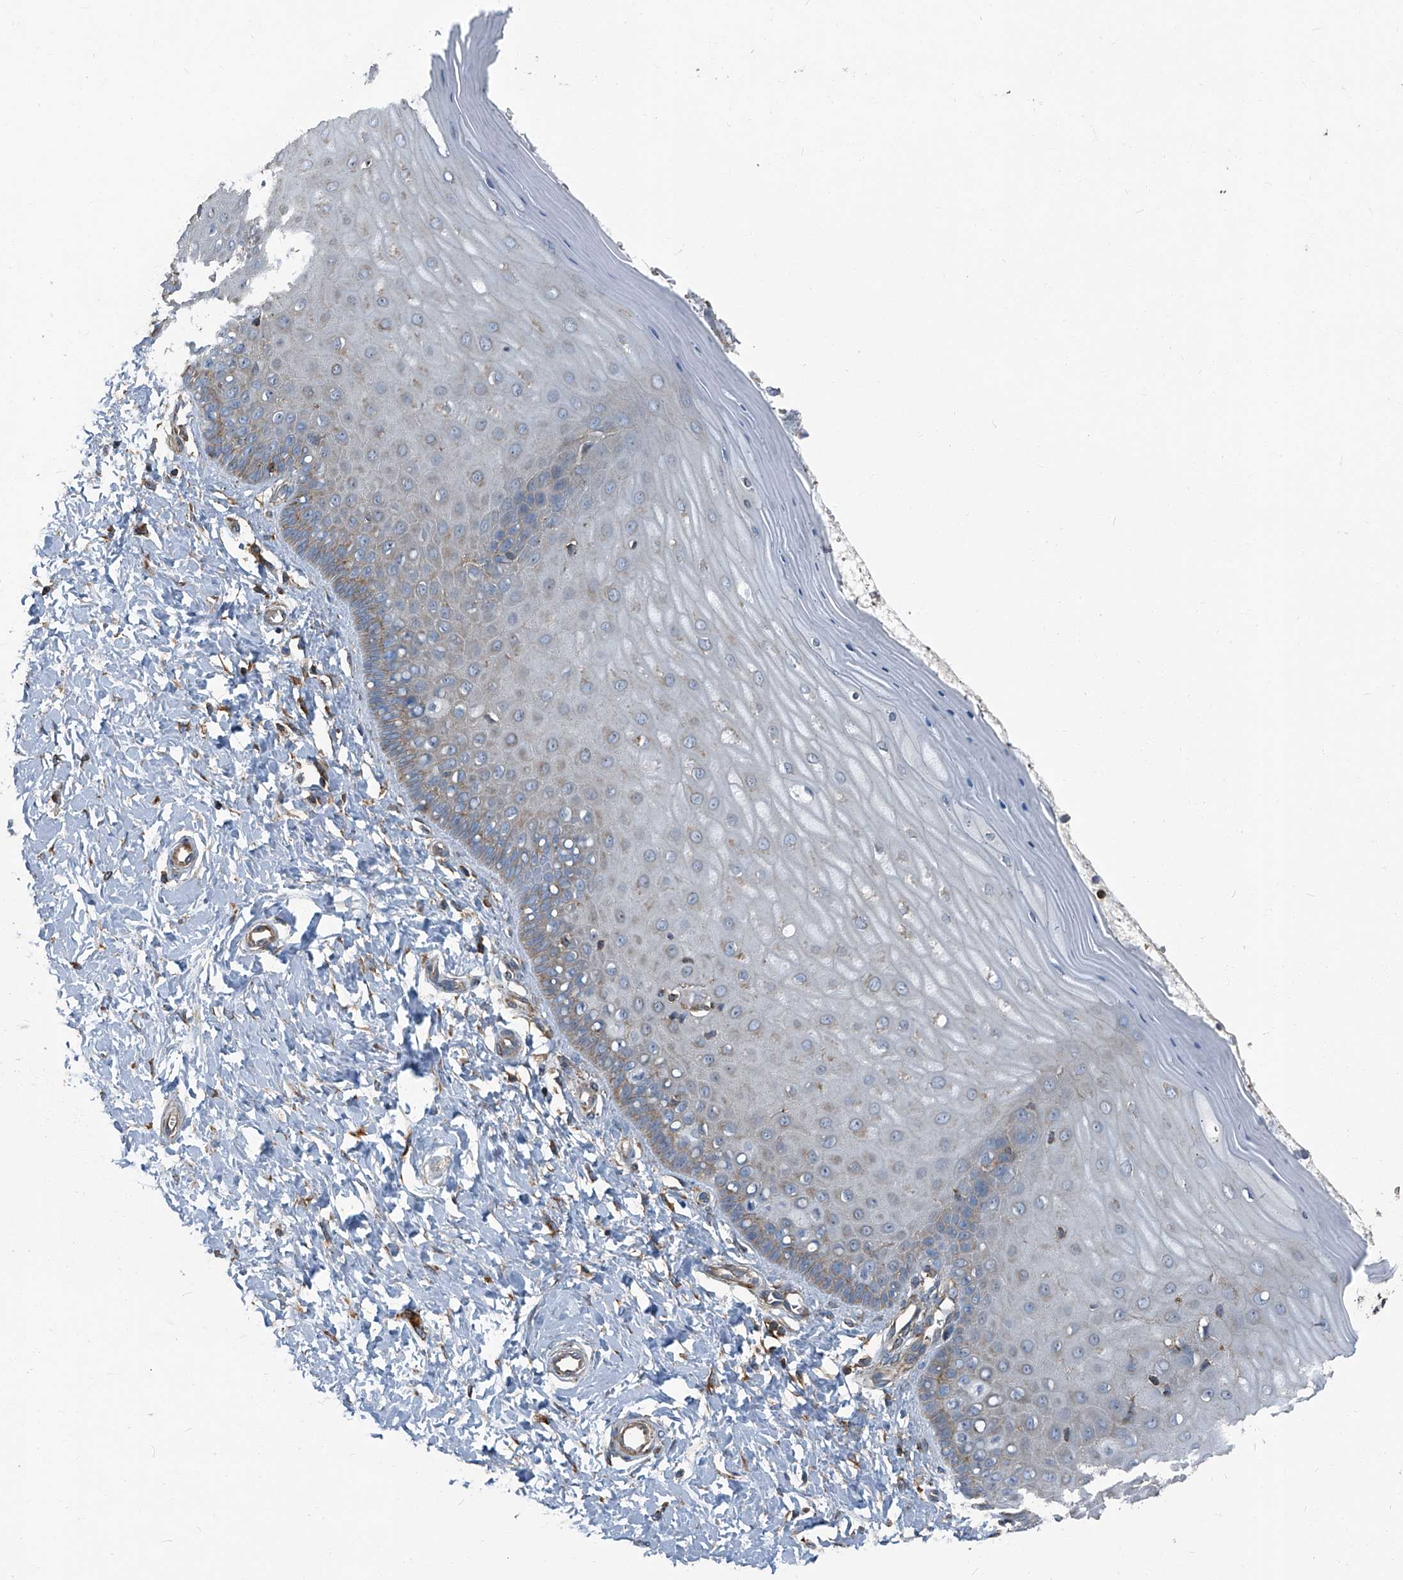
{"staining": {"intensity": "moderate", "quantity": "25%-75%", "location": "cytoplasmic/membranous"}, "tissue": "cervix", "cell_type": "Glandular cells", "image_type": "normal", "snomed": [{"axis": "morphology", "description": "Normal tissue, NOS"}, {"axis": "topography", "description": "Cervix"}], "caption": "This histopathology image exhibits IHC staining of normal cervix, with medium moderate cytoplasmic/membranous expression in about 25%-75% of glandular cells.", "gene": "SEPTIN7", "patient": {"sex": "female", "age": 55}}